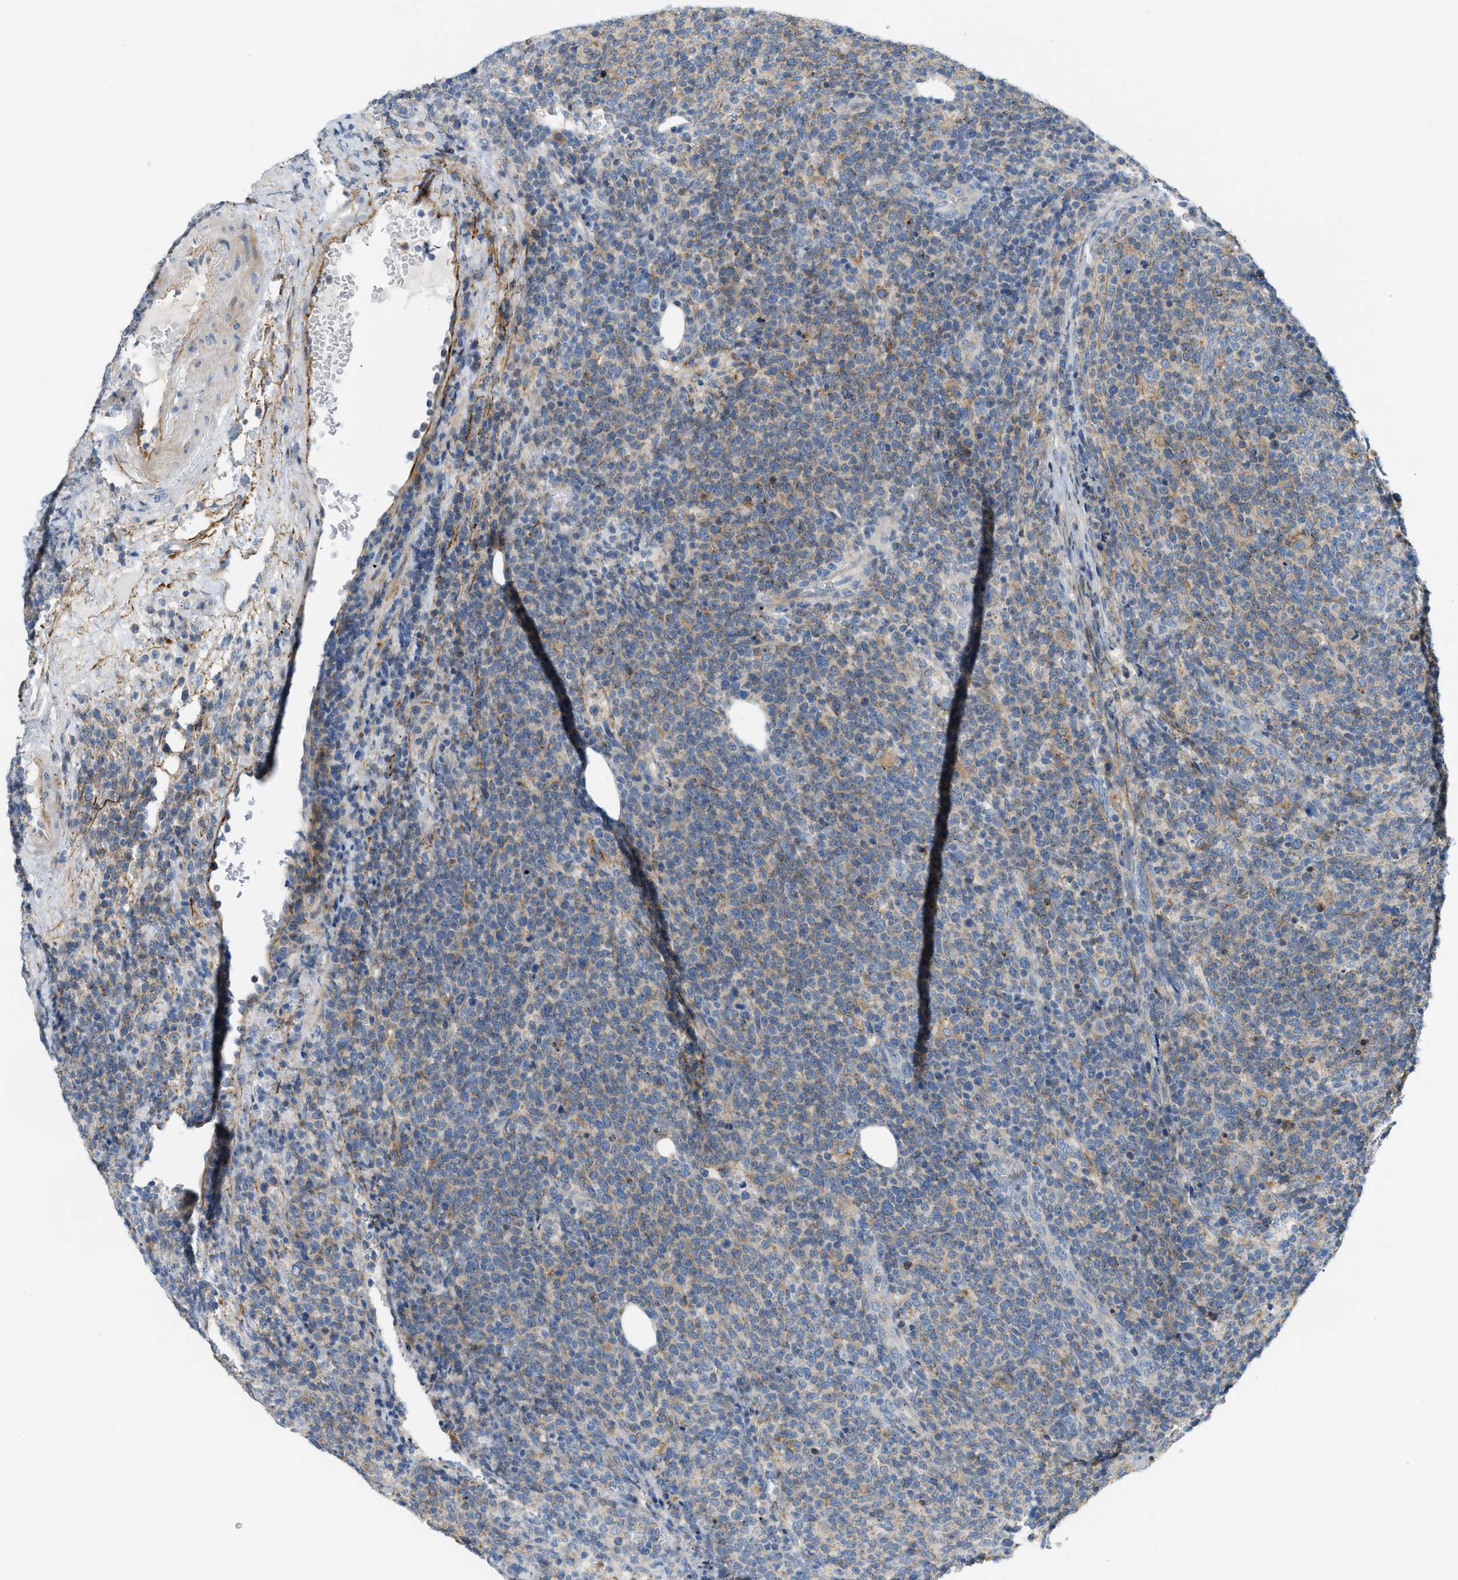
{"staining": {"intensity": "weak", "quantity": ">75%", "location": "cytoplasmic/membranous"}, "tissue": "lymphoma", "cell_type": "Tumor cells", "image_type": "cancer", "snomed": [{"axis": "morphology", "description": "Malignant lymphoma, non-Hodgkin's type, High grade"}, {"axis": "topography", "description": "Lymph node"}], "caption": "A low amount of weak cytoplasmic/membranous staining is appreciated in approximately >75% of tumor cells in lymphoma tissue.", "gene": "LMBRD1", "patient": {"sex": "male", "age": 61}}